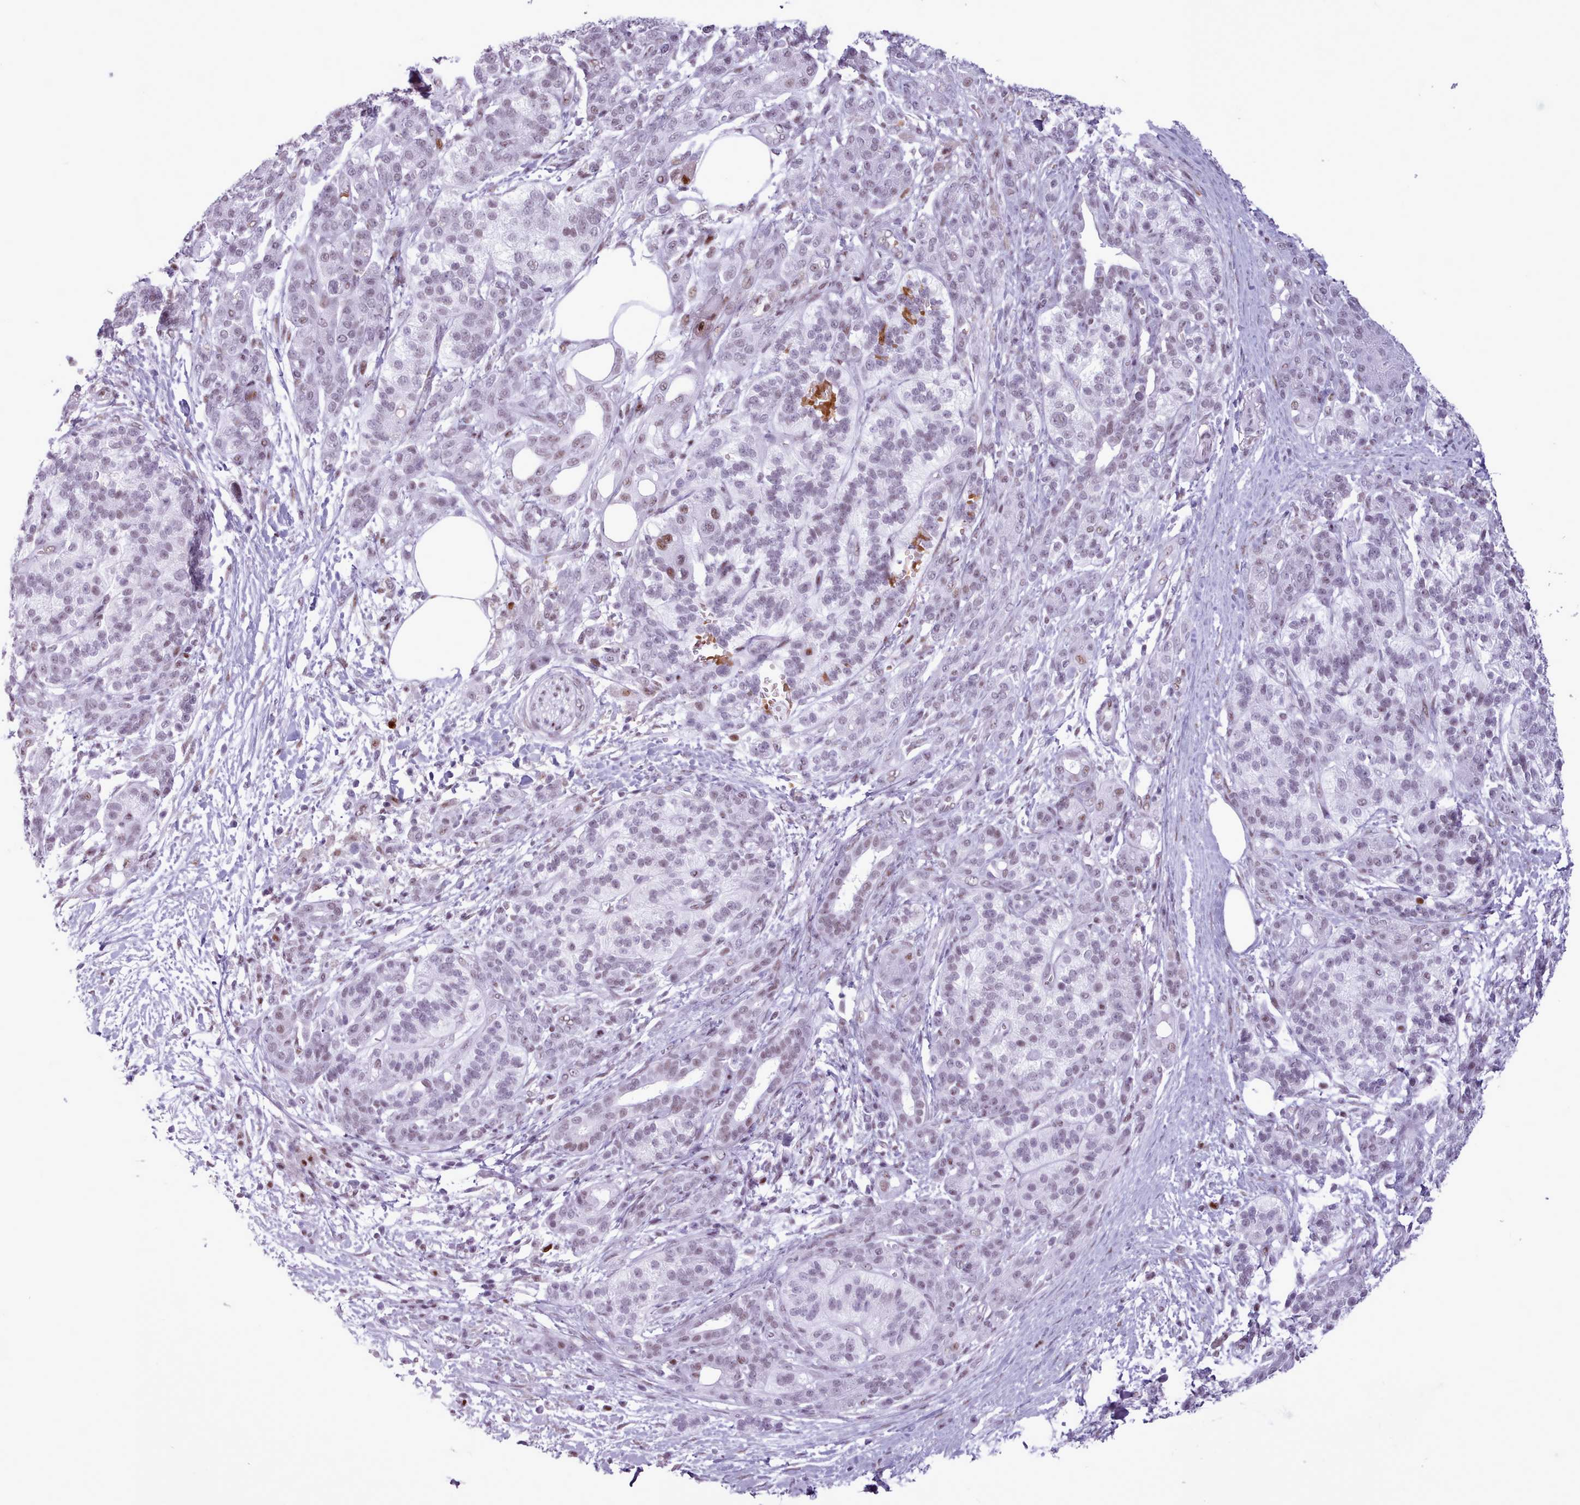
{"staining": {"intensity": "moderate", "quantity": "25%-75%", "location": "nuclear"}, "tissue": "pancreatic cancer", "cell_type": "Tumor cells", "image_type": "cancer", "snomed": [{"axis": "morphology", "description": "Adenocarcinoma, NOS"}, {"axis": "topography", "description": "Pancreas"}], "caption": "Adenocarcinoma (pancreatic) stained for a protein (brown) shows moderate nuclear positive staining in approximately 25%-75% of tumor cells.", "gene": "SRSF4", "patient": {"sex": "male", "age": 57}}